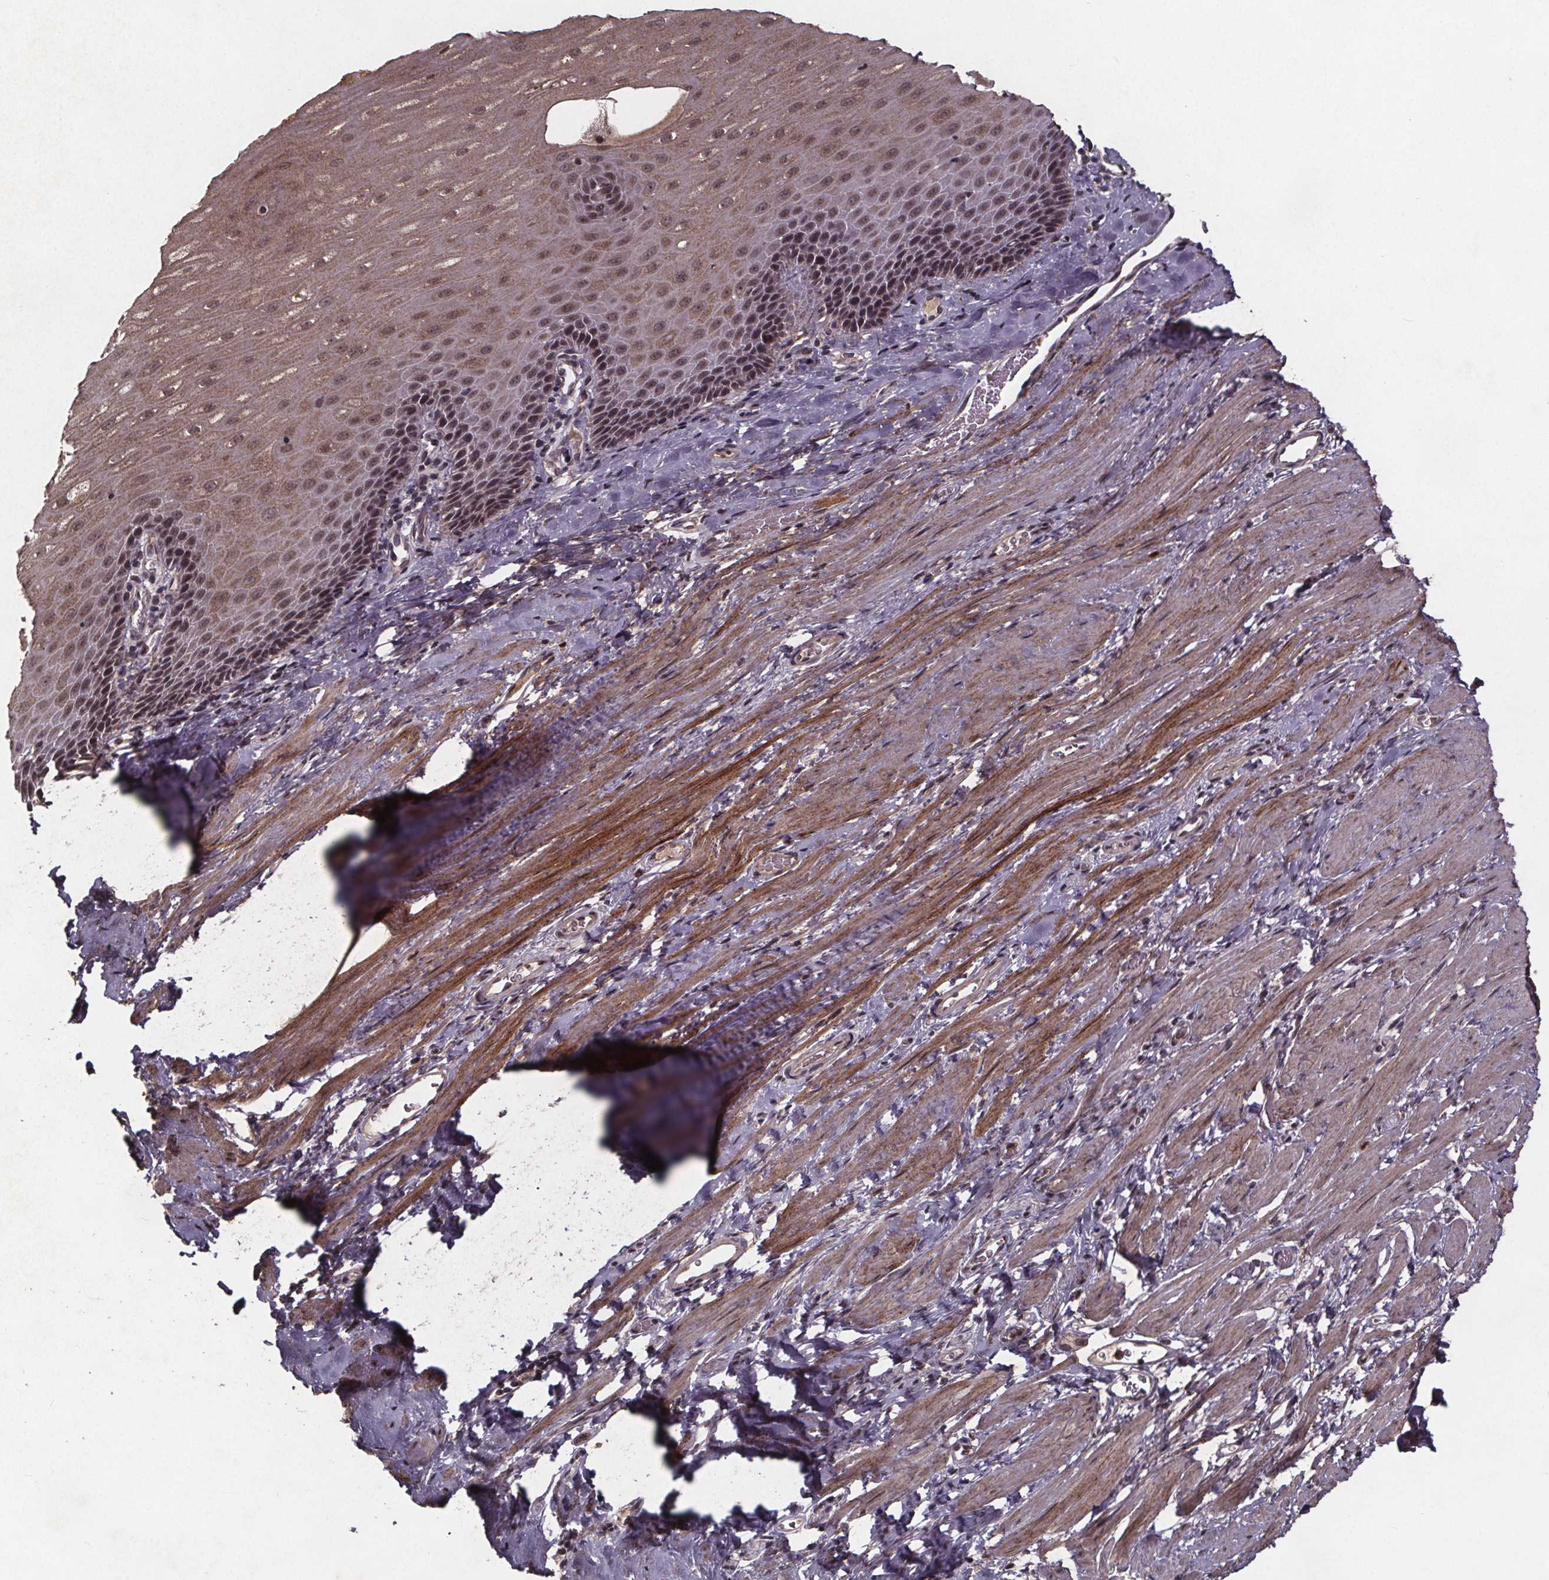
{"staining": {"intensity": "moderate", "quantity": "25%-75%", "location": "cytoplasmic/membranous,nuclear"}, "tissue": "esophagus", "cell_type": "Squamous epithelial cells", "image_type": "normal", "snomed": [{"axis": "morphology", "description": "Normal tissue, NOS"}, {"axis": "topography", "description": "Esophagus"}], "caption": "Moderate cytoplasmic/membranous,nuclear positivity is present in approximately 25%-75% of squamous epithelial cells in unremarkable esophagus.", "gene": "GPX3", "patient": {"sex": "male", "age": 64}}